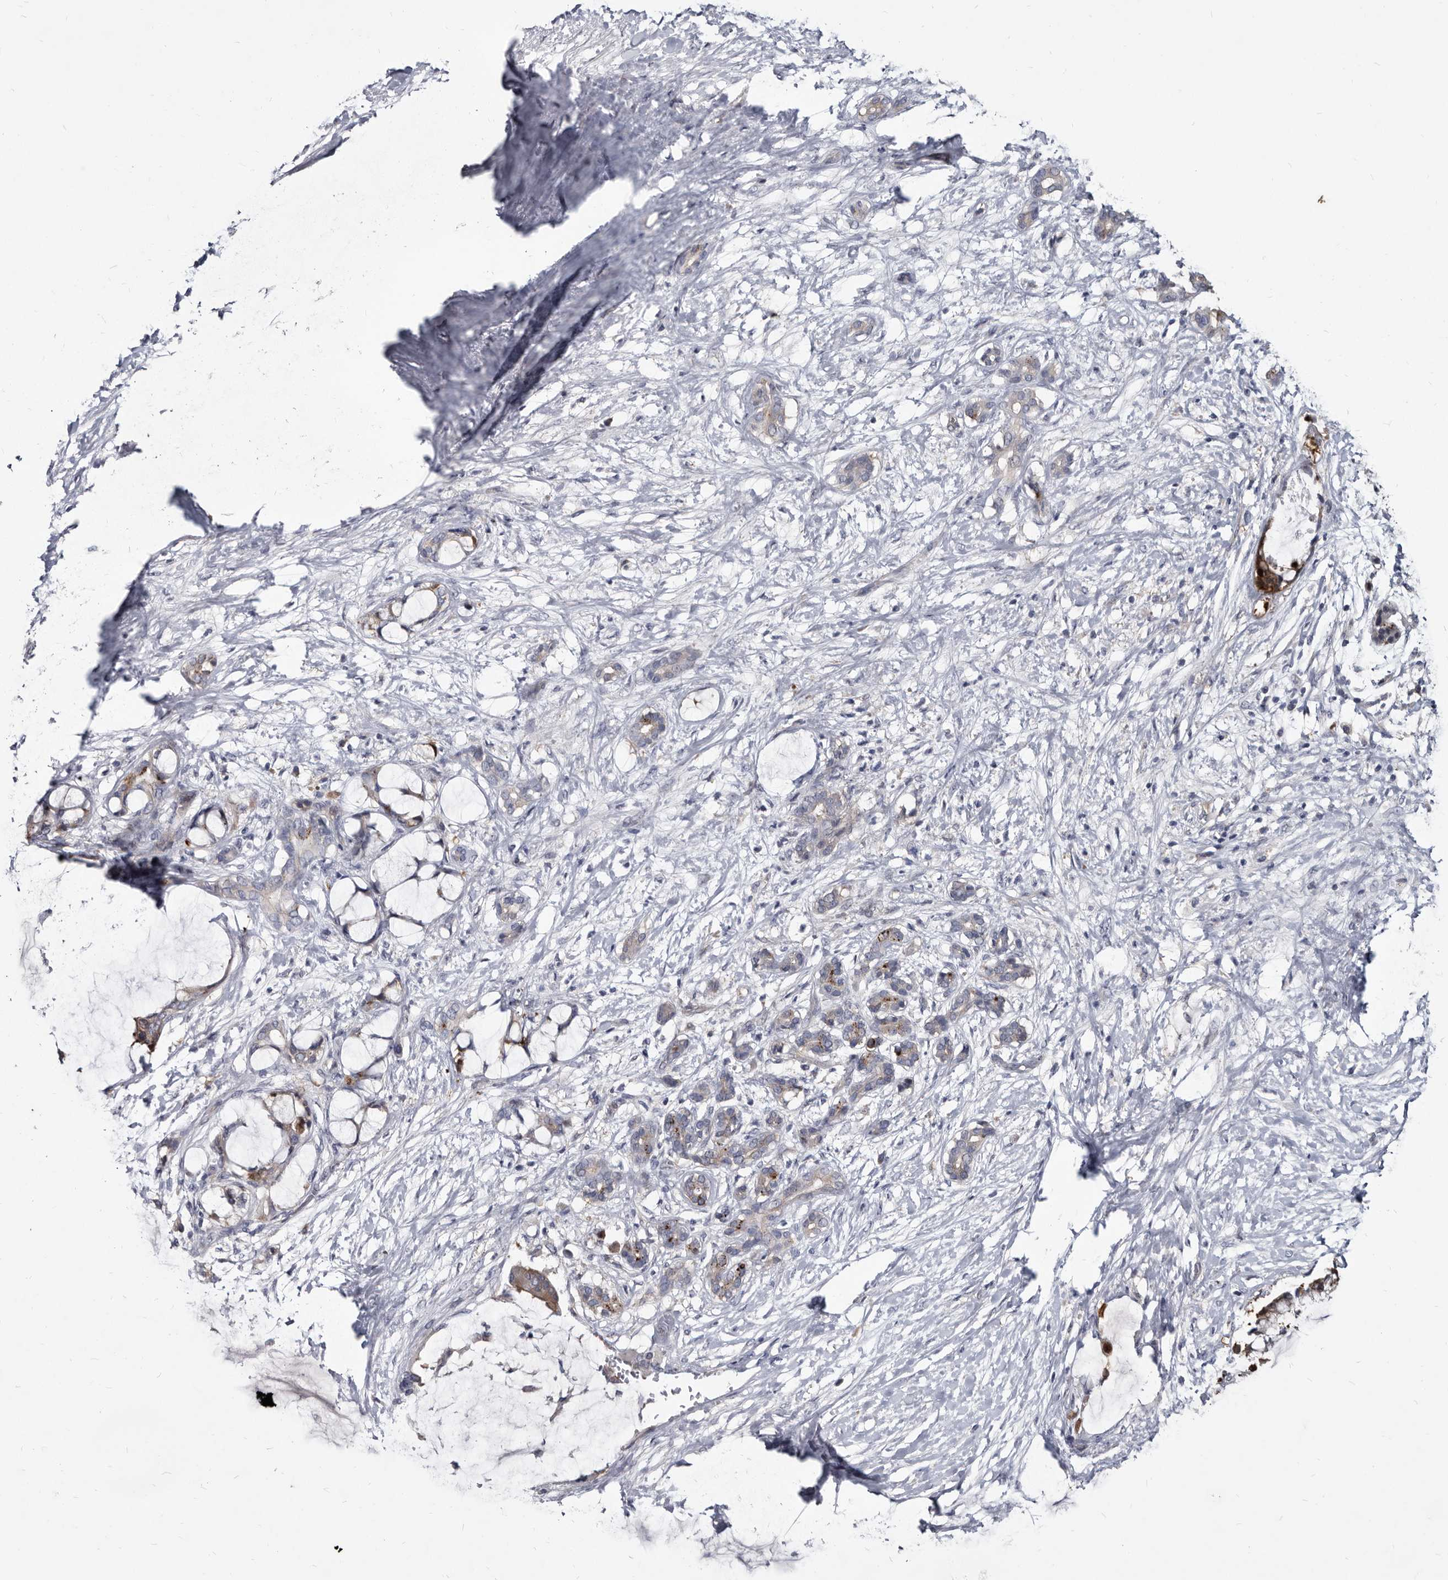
{"staining": {"intensity": "moderate", "quantity": "<25%", "location": "cytoplasmic/membranous"}, "tissue": "pancreatic cancer", "cell_type": "Tumor cells", "image_type": "cancer", "snomed": [{"axis": "morphology", "description": "Adenocarcinoma, NOS"}, {"axis": "topography", "description": "Pancreas"}], "caption": "High-magnification brightfield microscopy of adenocarcinoma (pancreatic) stained with DAB (brown) and counterstained with hematoxylin (blue). tumor cells exhibit moderate cytoplasmic/membranous expression is identified in approximately<25% of cells. Immunohistochemistry stains the protein of interest in brown and the nuclei are stained blue.", "gene": "ABCF2", "patient": {"sex": "male", "age": 41}}